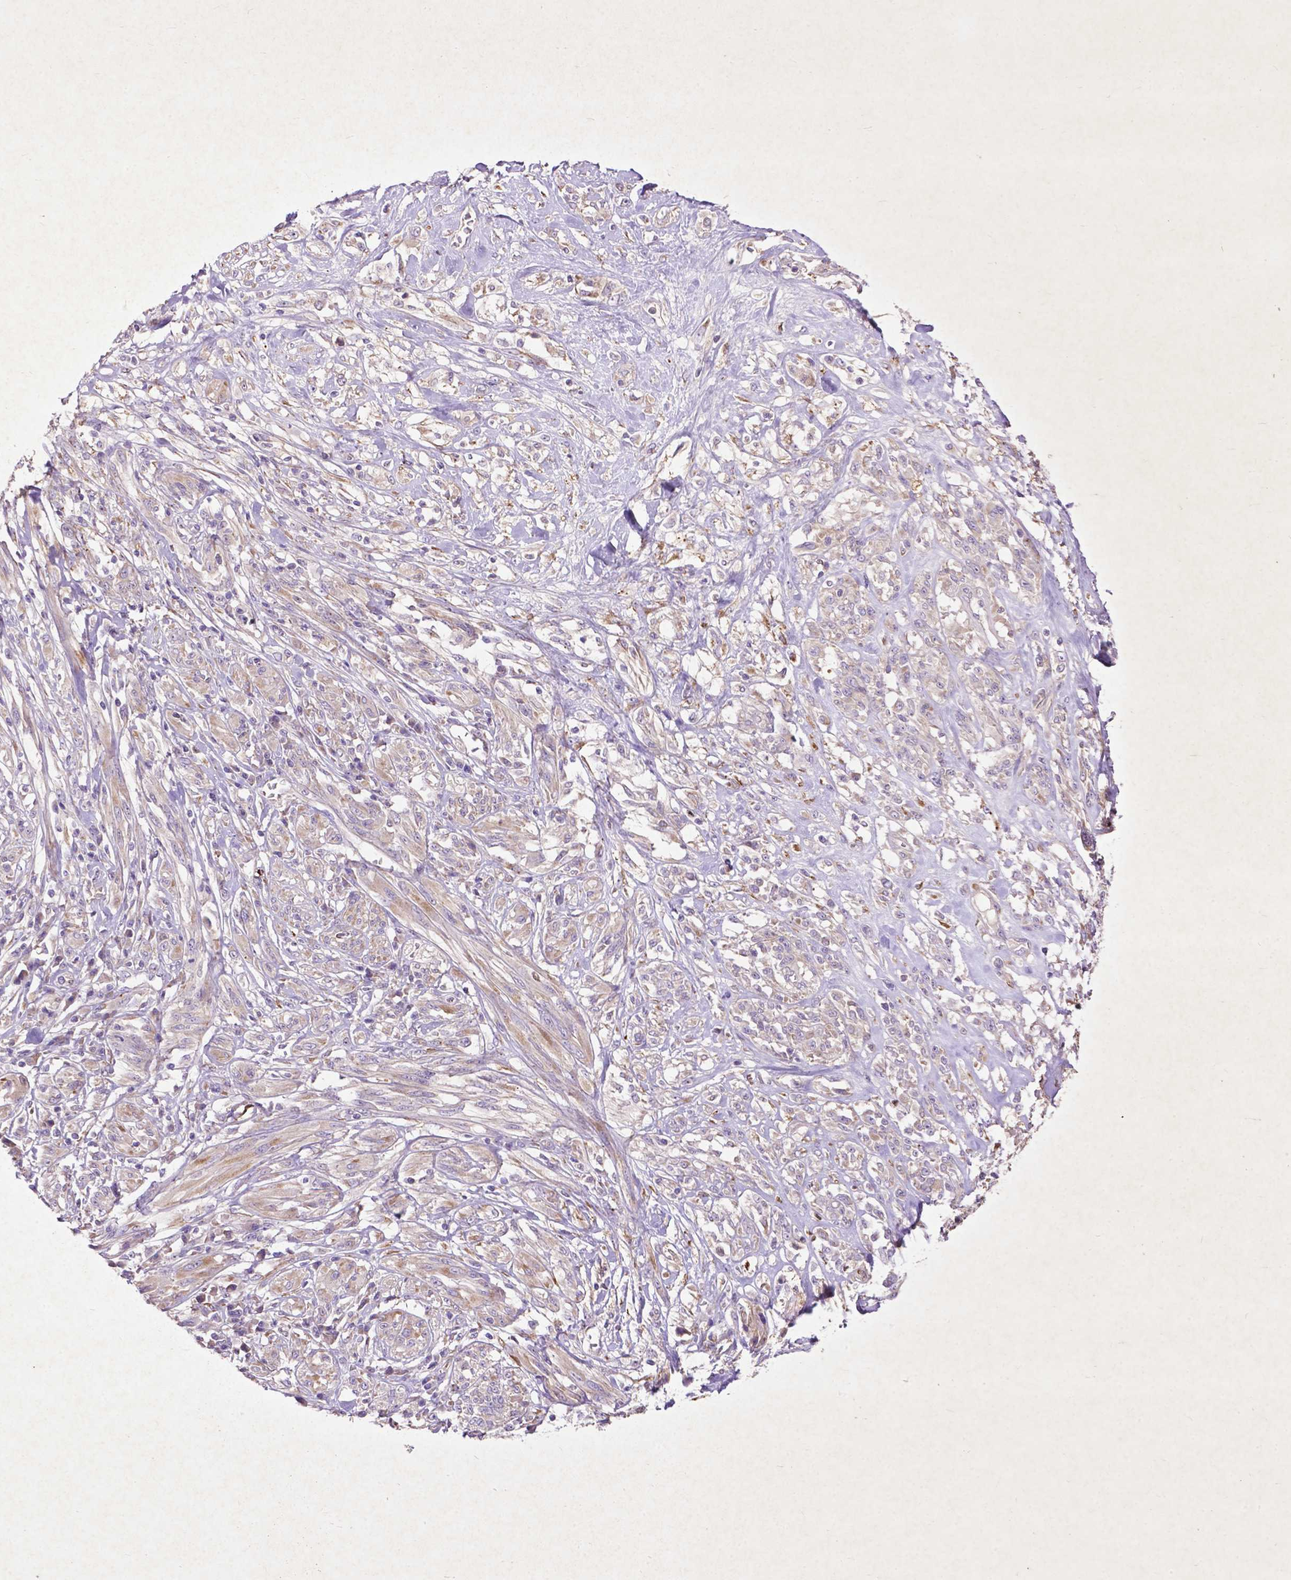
{"staining": {"intensity": "weak", "quantity": "<25%", "location": "cytoplasmic/membranous"}, "tissue": "melanoma", "cell_type": "Tumor cells", "image_type": "cancer", "snomed": [{"axis": "morphology", "description": "Malignant melanoma, NOS"}, {"axis": "topography", "description": "Skin"}], "caption": "Immunohistochemistry (IHC) of human melanoma displays no expression in tumor cells.", "gene": "THEGL", "patient": {"sex": "female", "age": 91}}